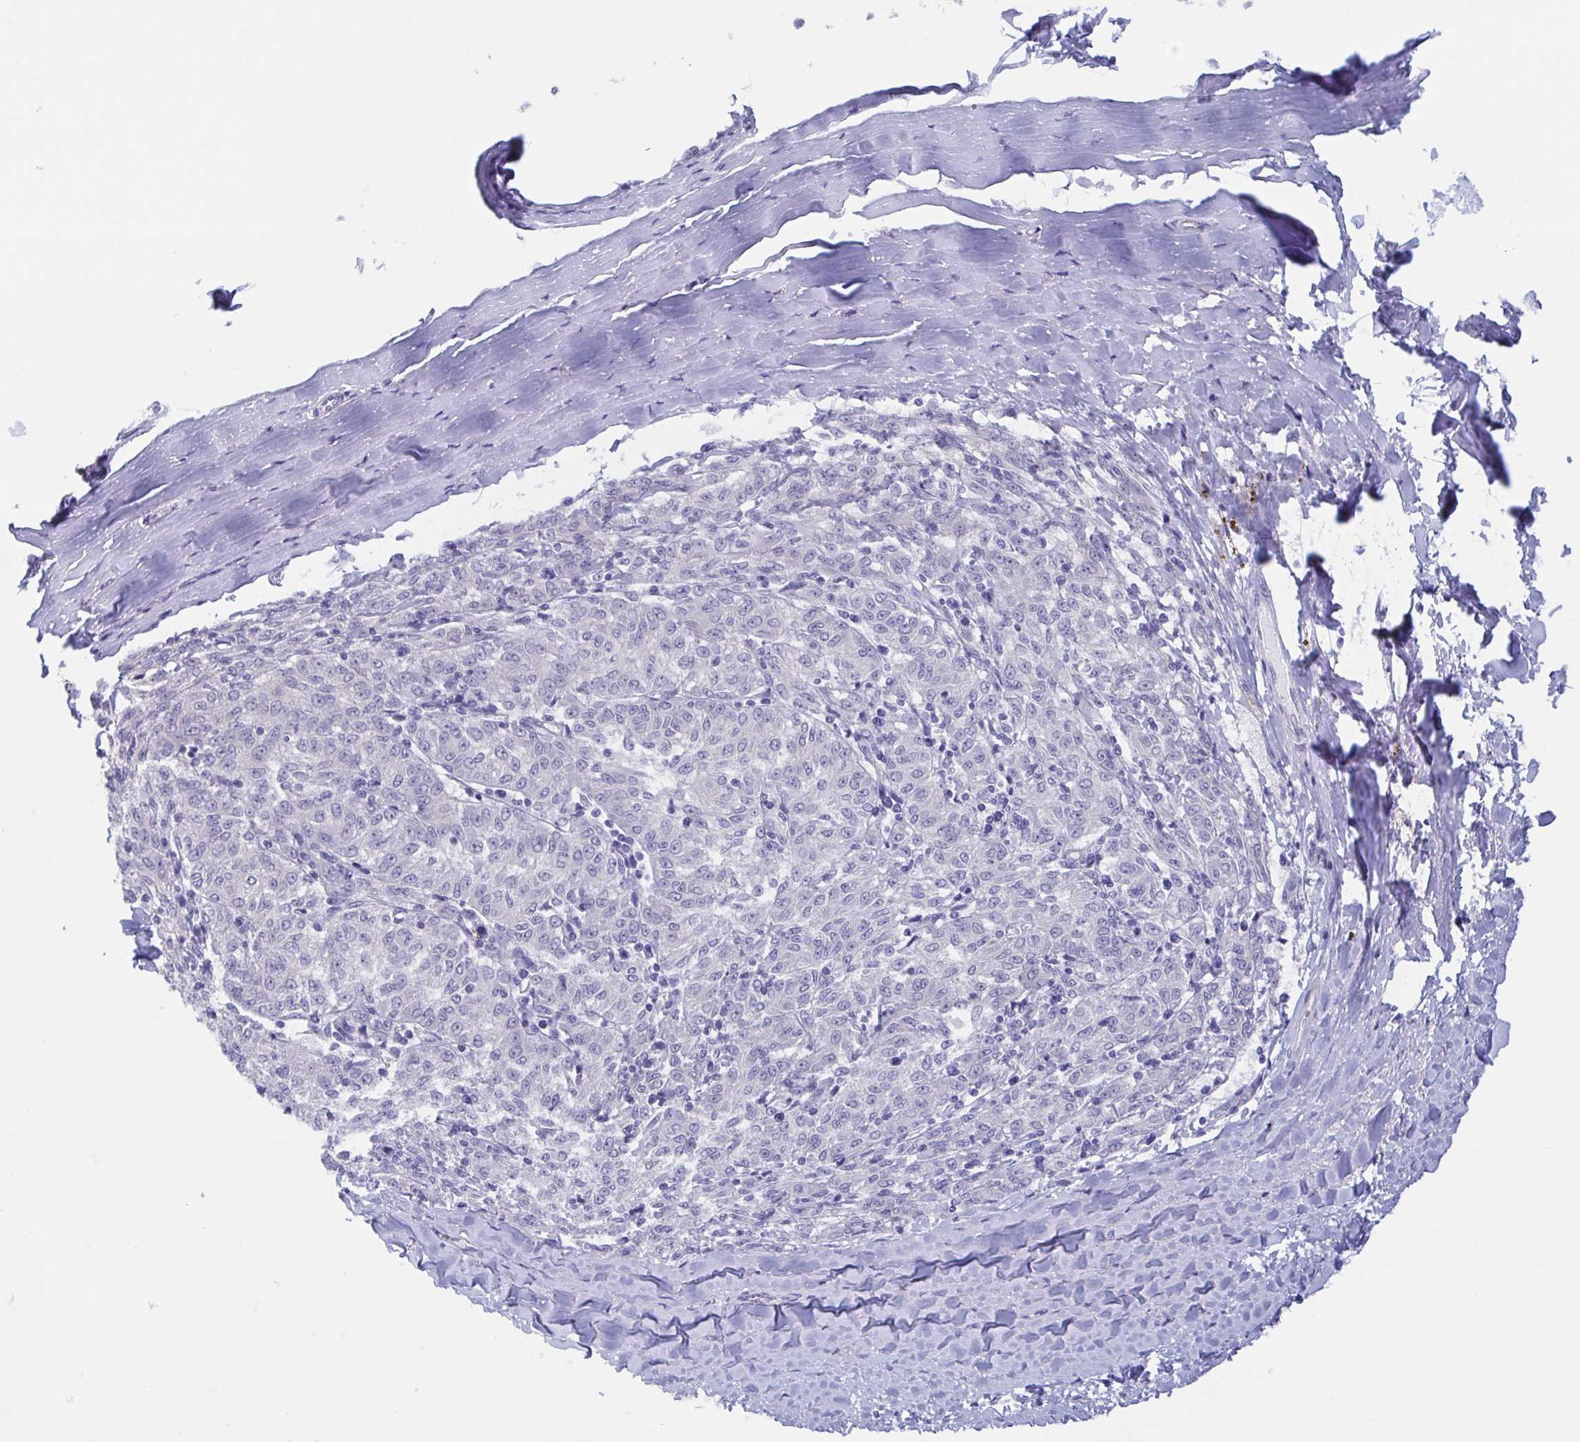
{"staining": {"intensity": "negative", "quantity": "none", "location": "none"}, "tissue": "melanoma", "cell_type": "Tumor cells", "image_type": "cancer", "snomed": [{"axis": "morphology", "description": "Malignant melanoma, NOS"}, {"axis": "topography", "description": "Skin"}], "caption": "The IHC image has no significant positivity in tumor cells of melanoma tissue. Nuclei are stained in blue.", "gene": "TEX12", "patient": {"sex": "female", "age": 72}}